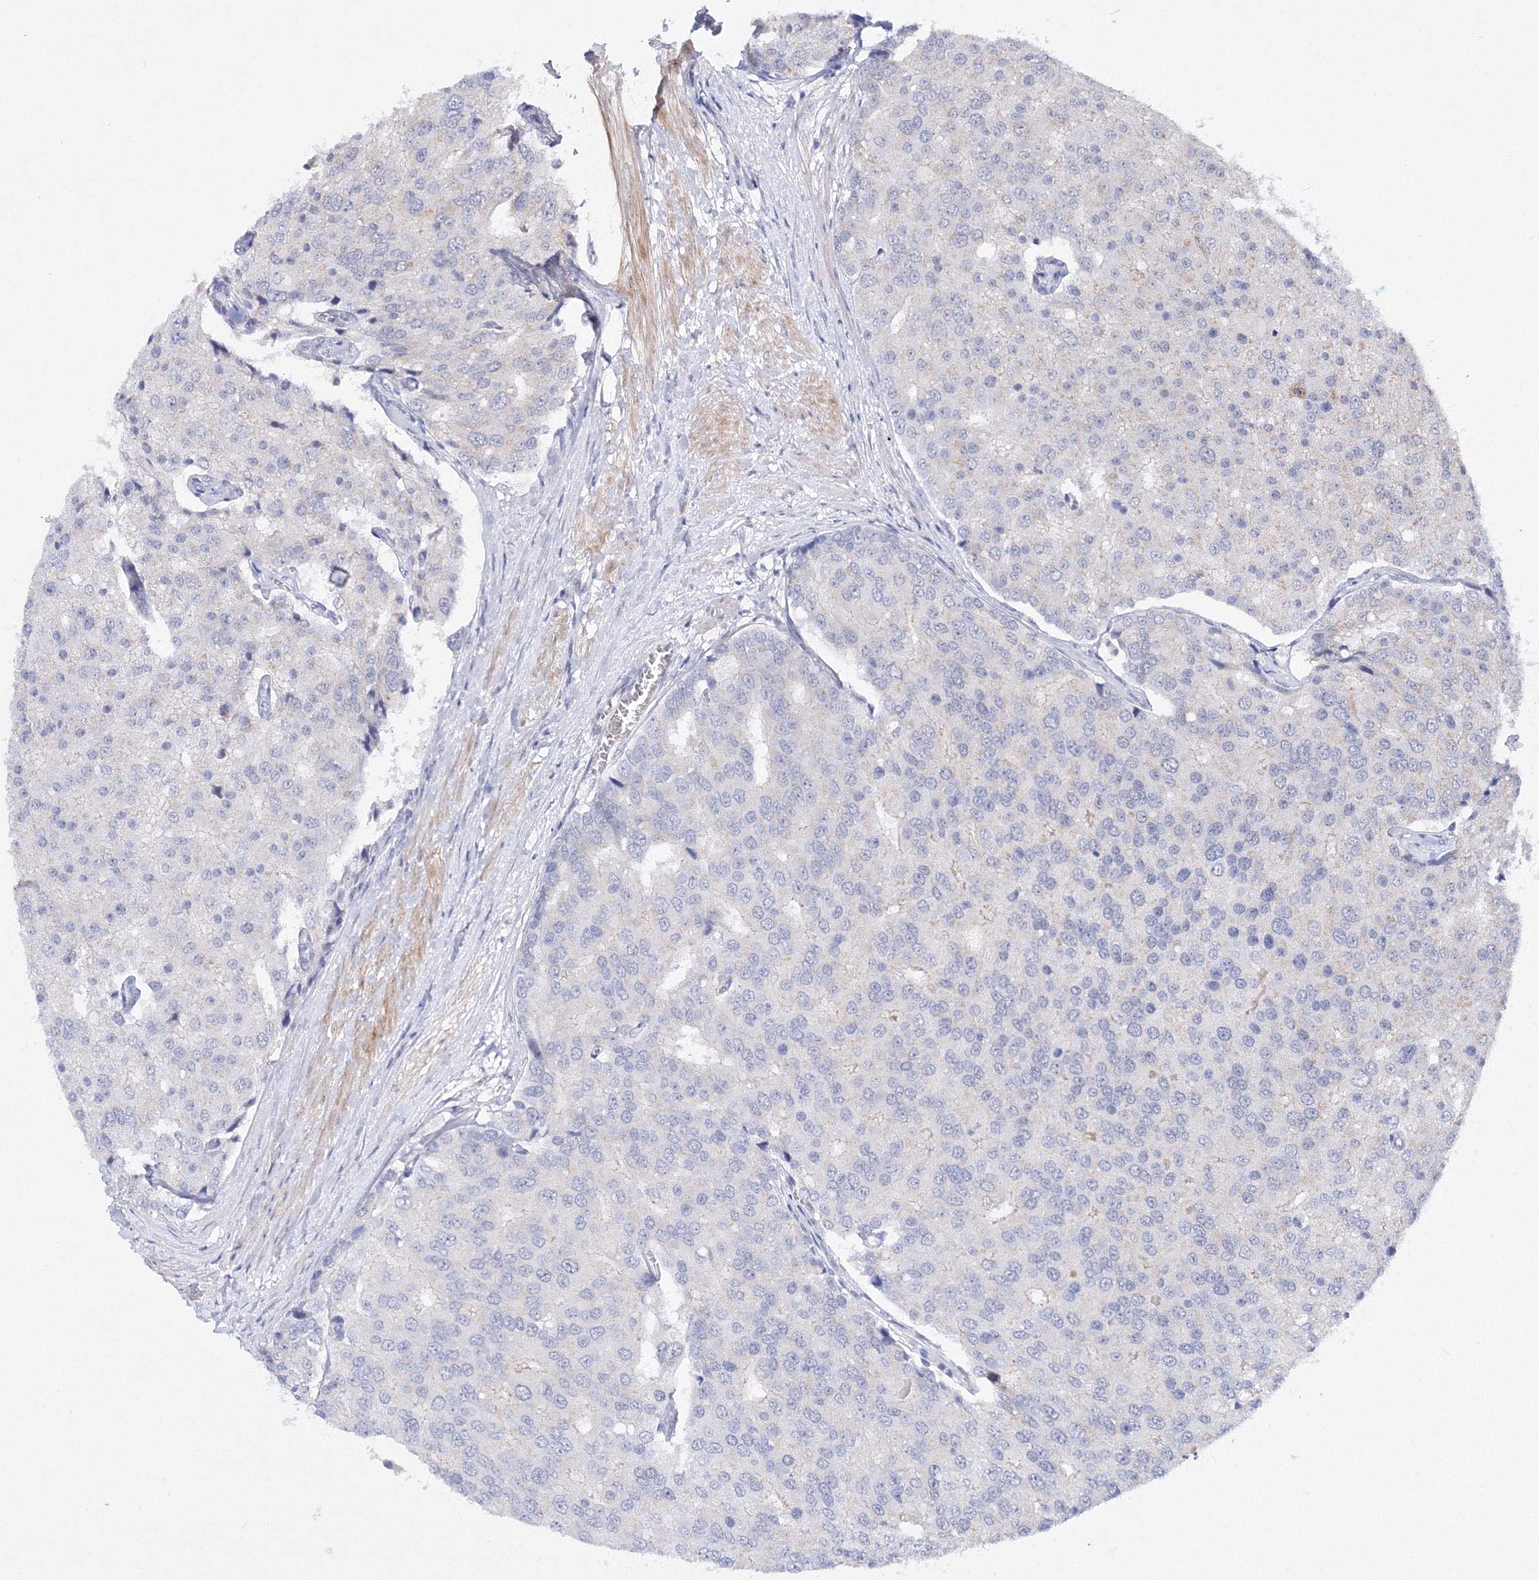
{"staining": {"intensity": "negative", "quantity": "none", "location": "none"}, "tissue": "prostate cancer", "cell_type": "Tumor cells", "image_type": "cancer", "snomed": [{"axis": "morphology", "description": "Adenocarcinoma, High grade"}, {"axis": "topography", "description": "Prostate"}], "caption": "Tumor cells are negative for brown protein staining in adenocarcinoma (high-grade) (prostate).", "gene": "C11orf52", "patient": {"sex": "male", "age": 50}}